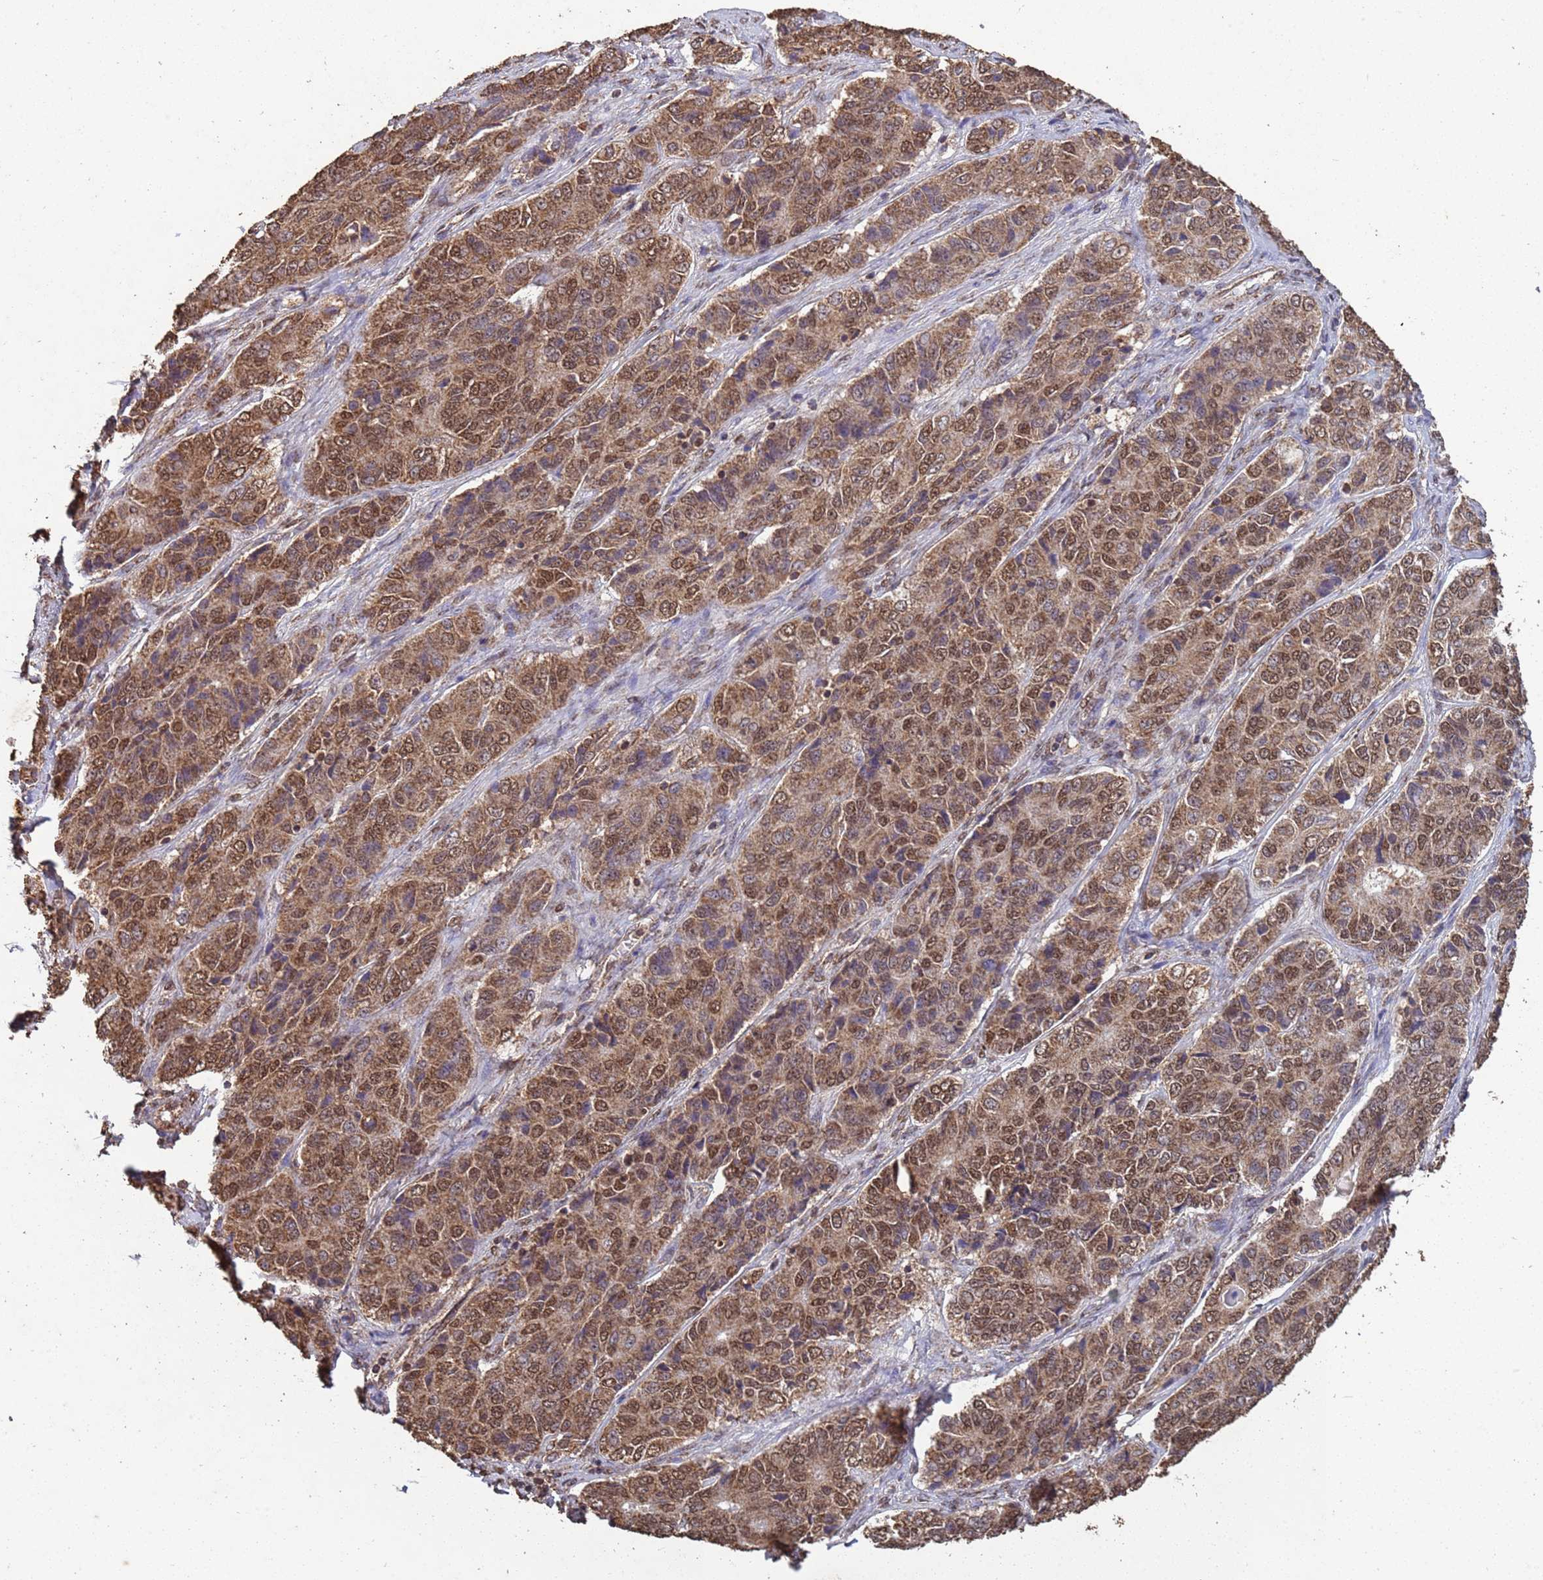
{"staining": {"intensity": "moderate", "quantity": ">75%", "location": "cytoplasmic/membranous,nuclear"}, "tissue": "ovarian cancer", "cell_type": "Tumor cells", "image_type": "cancer", "snomed": [{"axis": "morphology", "description": "Carcinoma, endometroid"}, {"axis": "topography", "description": "Ovary"}], "caption": "Immunohistochemistry photomicrograph of neoplastic tissue: ovarian endometroid carcinoma stained using IHC reveals medium levels of moderate protein expression localized specifically in the cytoplasmic/membranous and nuclear of tumor cells, appearing as a cytoplasmic/membranous and nuclear brown color.", "gene": "HDAC10", "patient": {"sex": "female", "age": 51}}